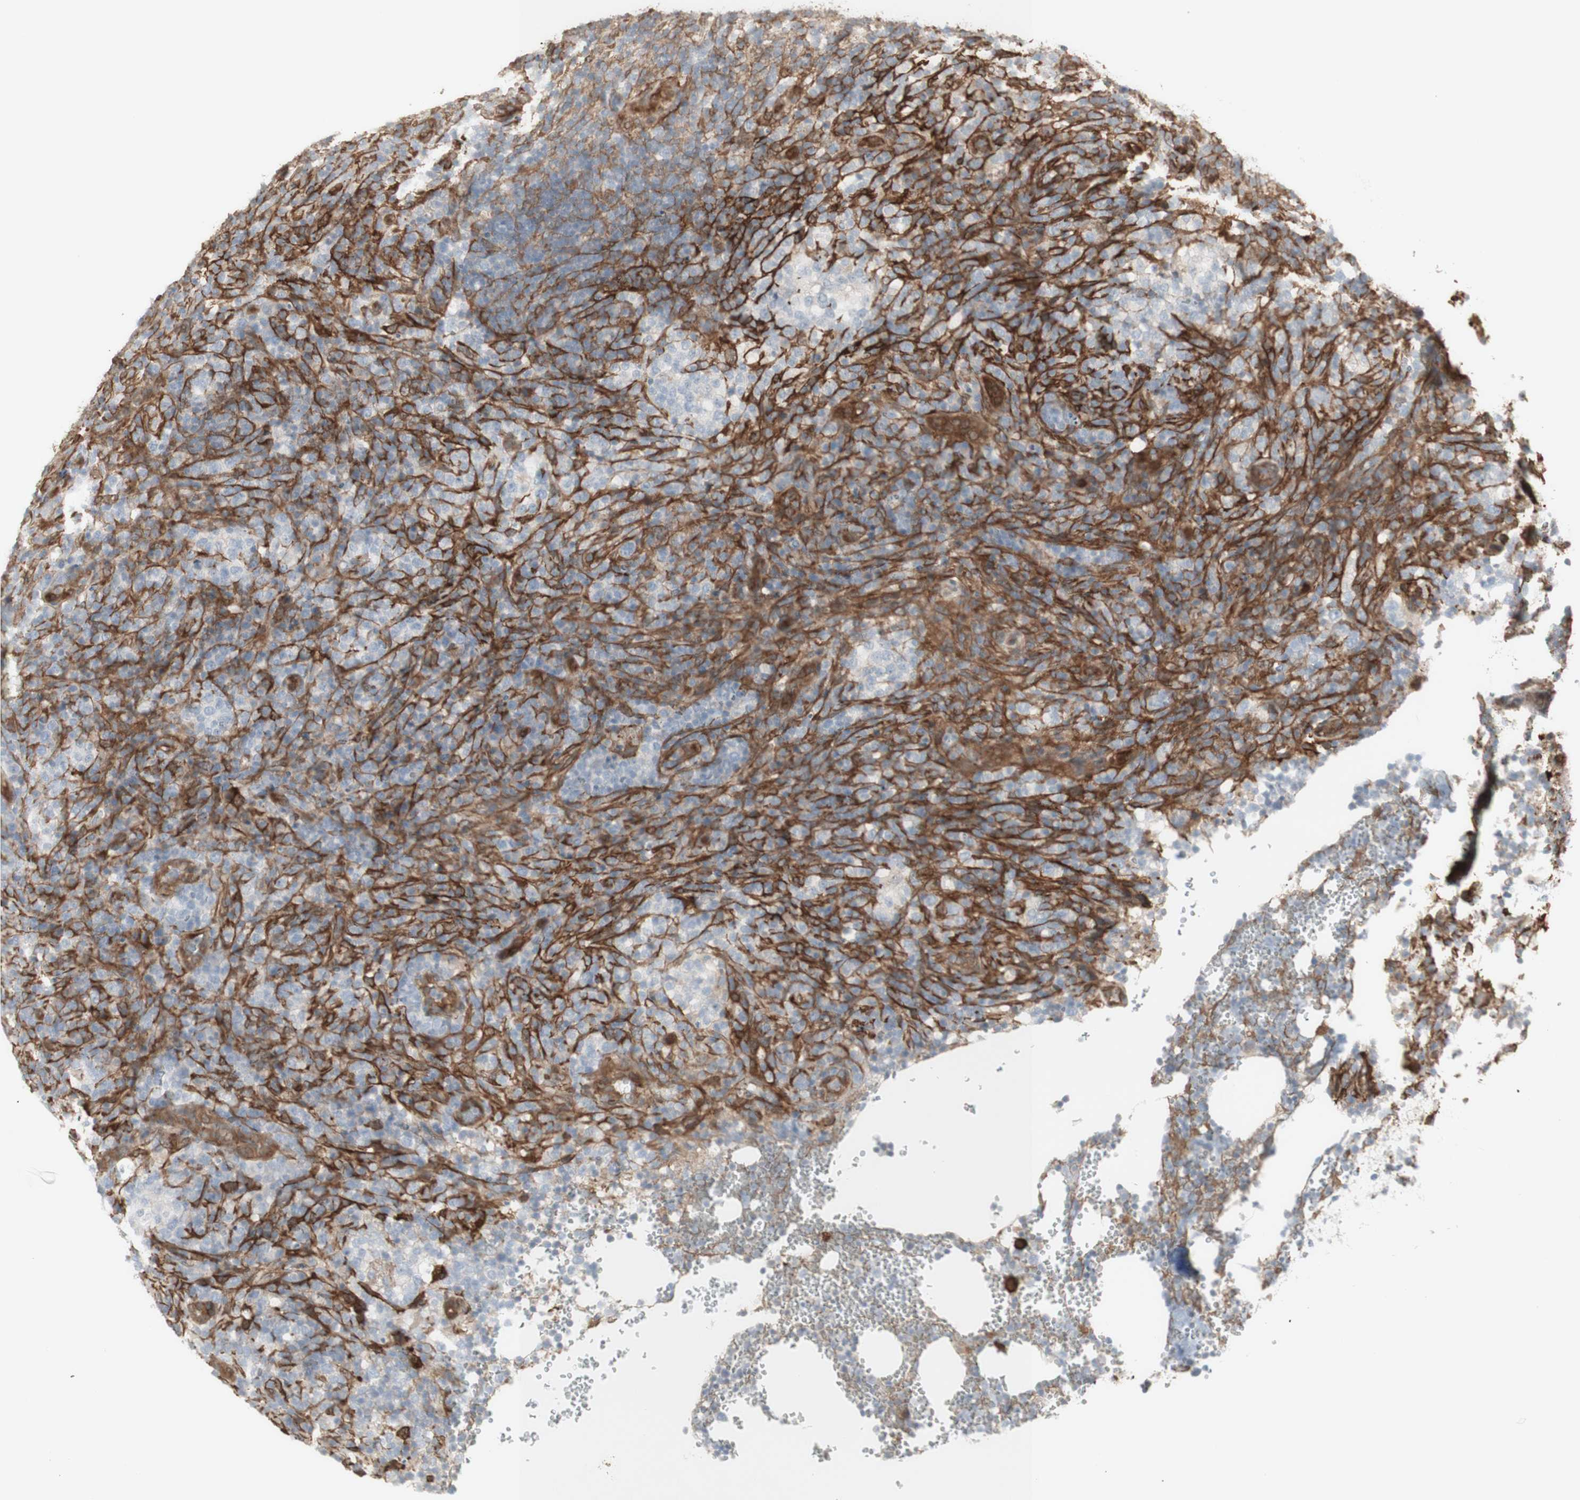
{"staining": {"intensity": "negative", "quantity": "none", "location": "none"}, "tissue": "lymphoma", "cell_type": "Tumor cells", "image_type": "cancer", "snomed": [{"axis": "morphology", "description": "Malignant lymphoma, non-Hodgkin's type, High grade"}, {"axis": "topography", "description": "Lymph node"}], "caption": "DAB immunohistochemical staining of human lymphoma reveals no significant expression in tumor cells. (DAB (3,3'-diaminobenzidine) immunohistochemistry (IHC) visualized using brightfield microscopy, high magnification).", "gene": "CNN3", "patient": {"sex": "female", "age": 76}}